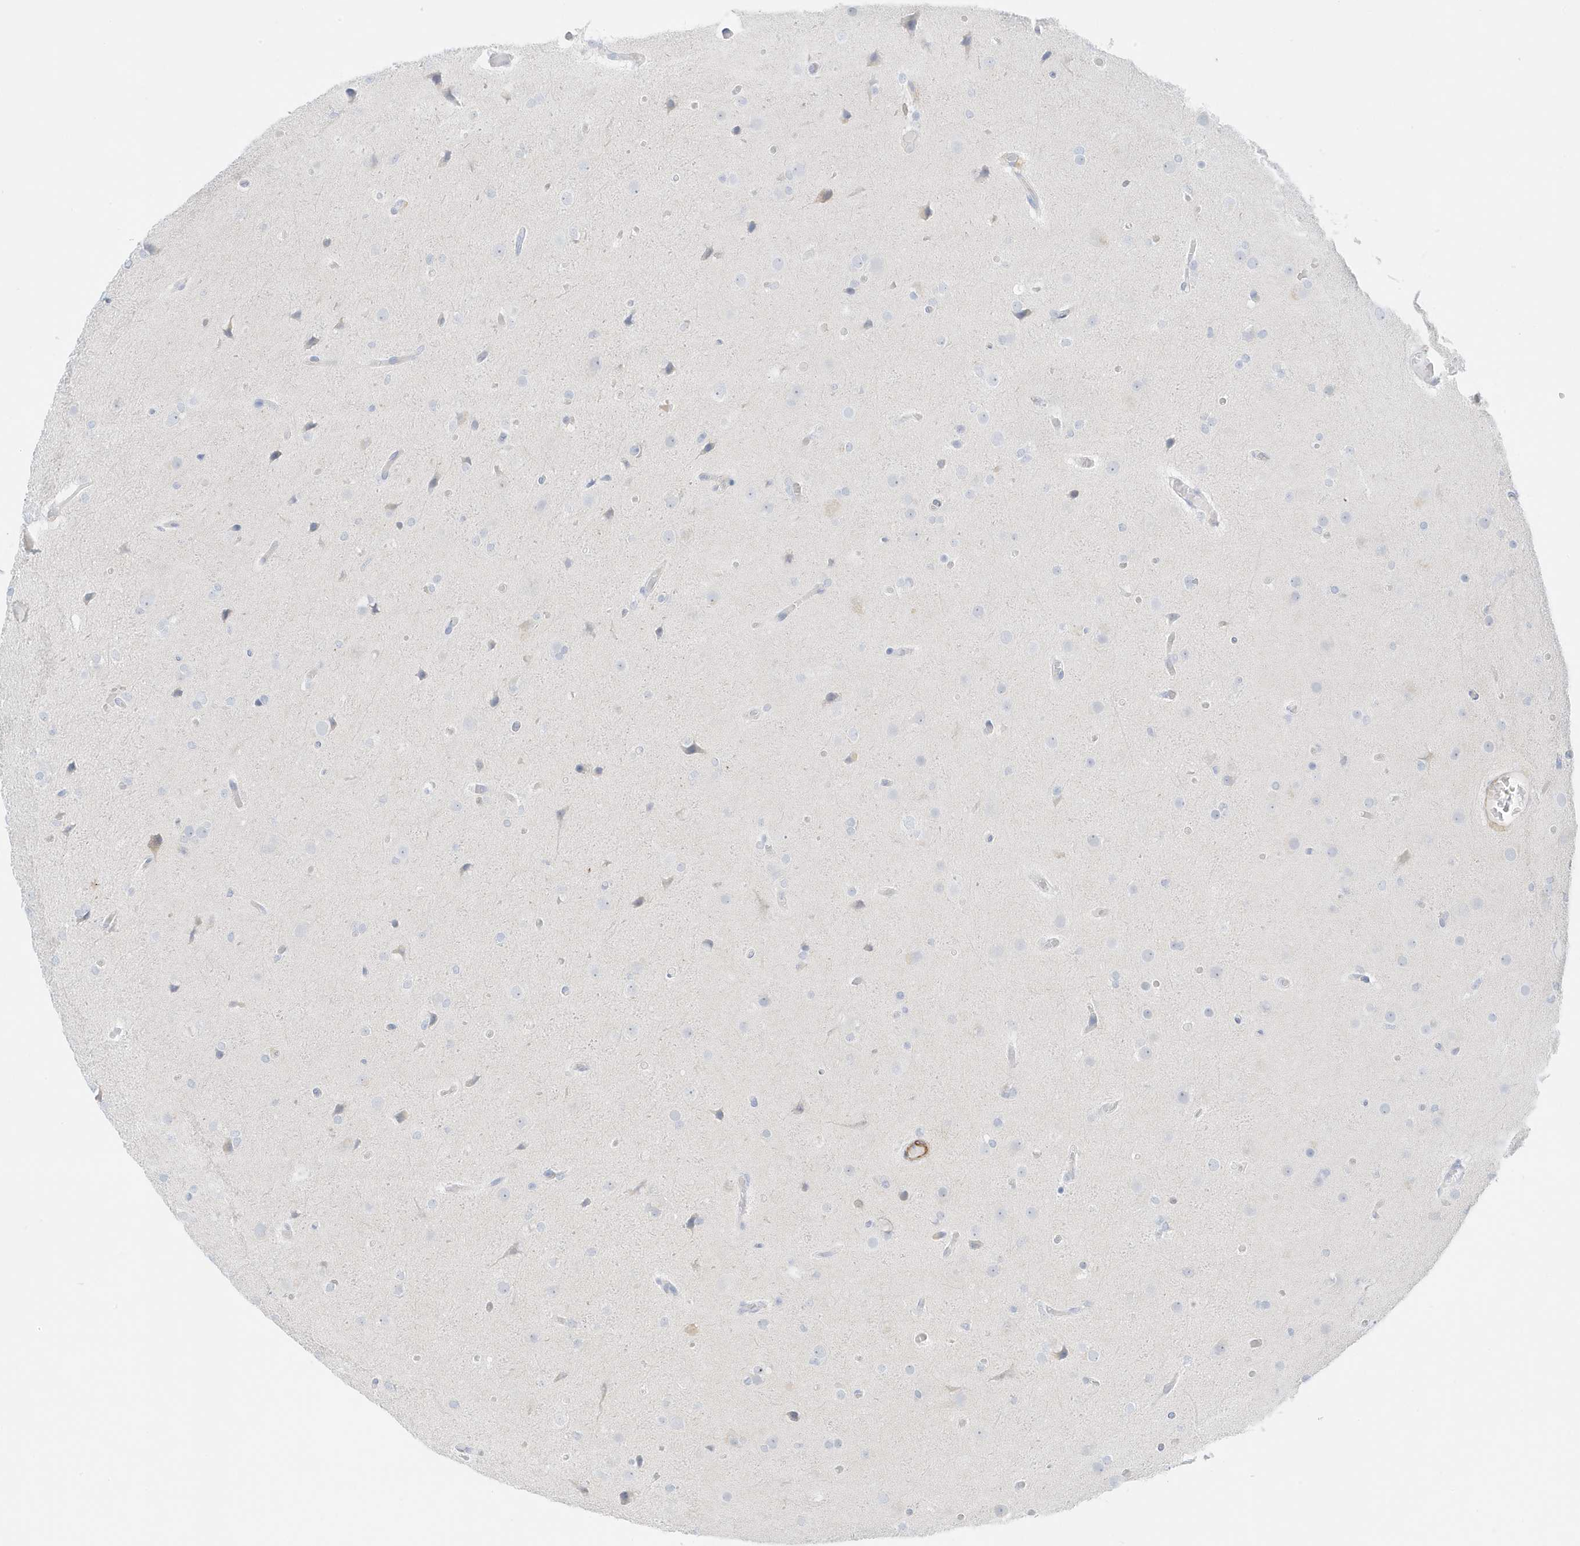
{"staining": {"intensity": "negative", "quantity": "none", "location": "none"}, "tissue": "glioma", "cell_type": "Tumor cells", "image_type": "cancer", "snomed": [{"axis": "morphology", "description": "Glioma, malignant, High grade"}, {"axis": "topography", "description": "Cerebral cortex"}], "caption": "Tumor cells are negative for protein expression in human glioma.", "gene": "SLC22A13", "patient": {"sex": "female", "age": 36}}